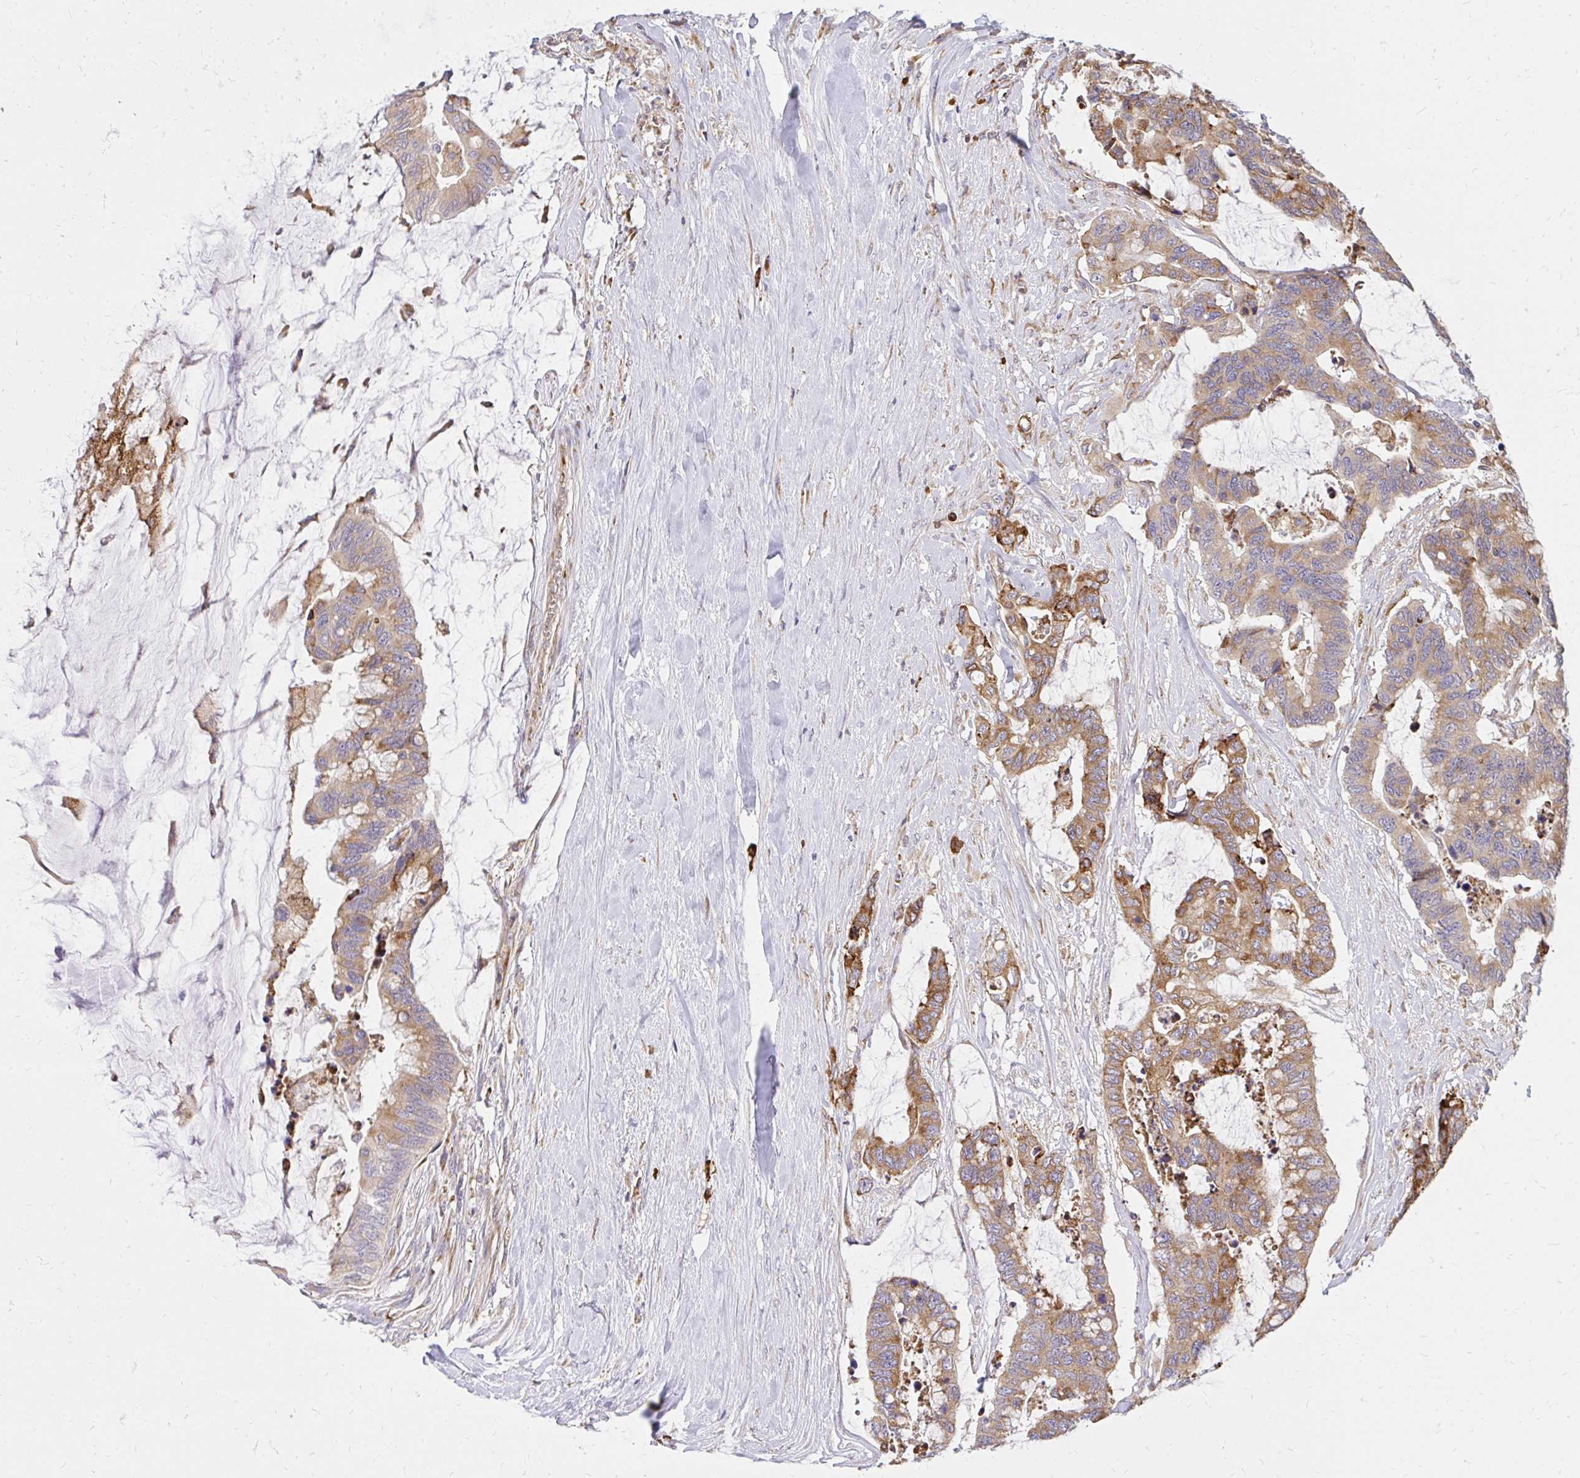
{"staining": {"intensity": "moderate", "quantity": ">75%", "location": "cytoplasmic/membranous"}, "tissue": "colorectal cancer", "cell_type": "Tumor cells", "image_type": "cancer", "snomed": [{"axis": "morphology", "description": "Adenocarcinoma, NOS"}, {"axis": "topography", "description": "Rectum"}], "caption": "Colorectal adenocarcinoma stained with DAB (3,3'-diaminobenzidine) immunohistochemistry (IHC) displays medium levels of moderate cytoplasmic/membranous expression in about >75% of tumor cells.", "gene": "NAALAD2", "patient": {"sex": "female", "age": 59}}